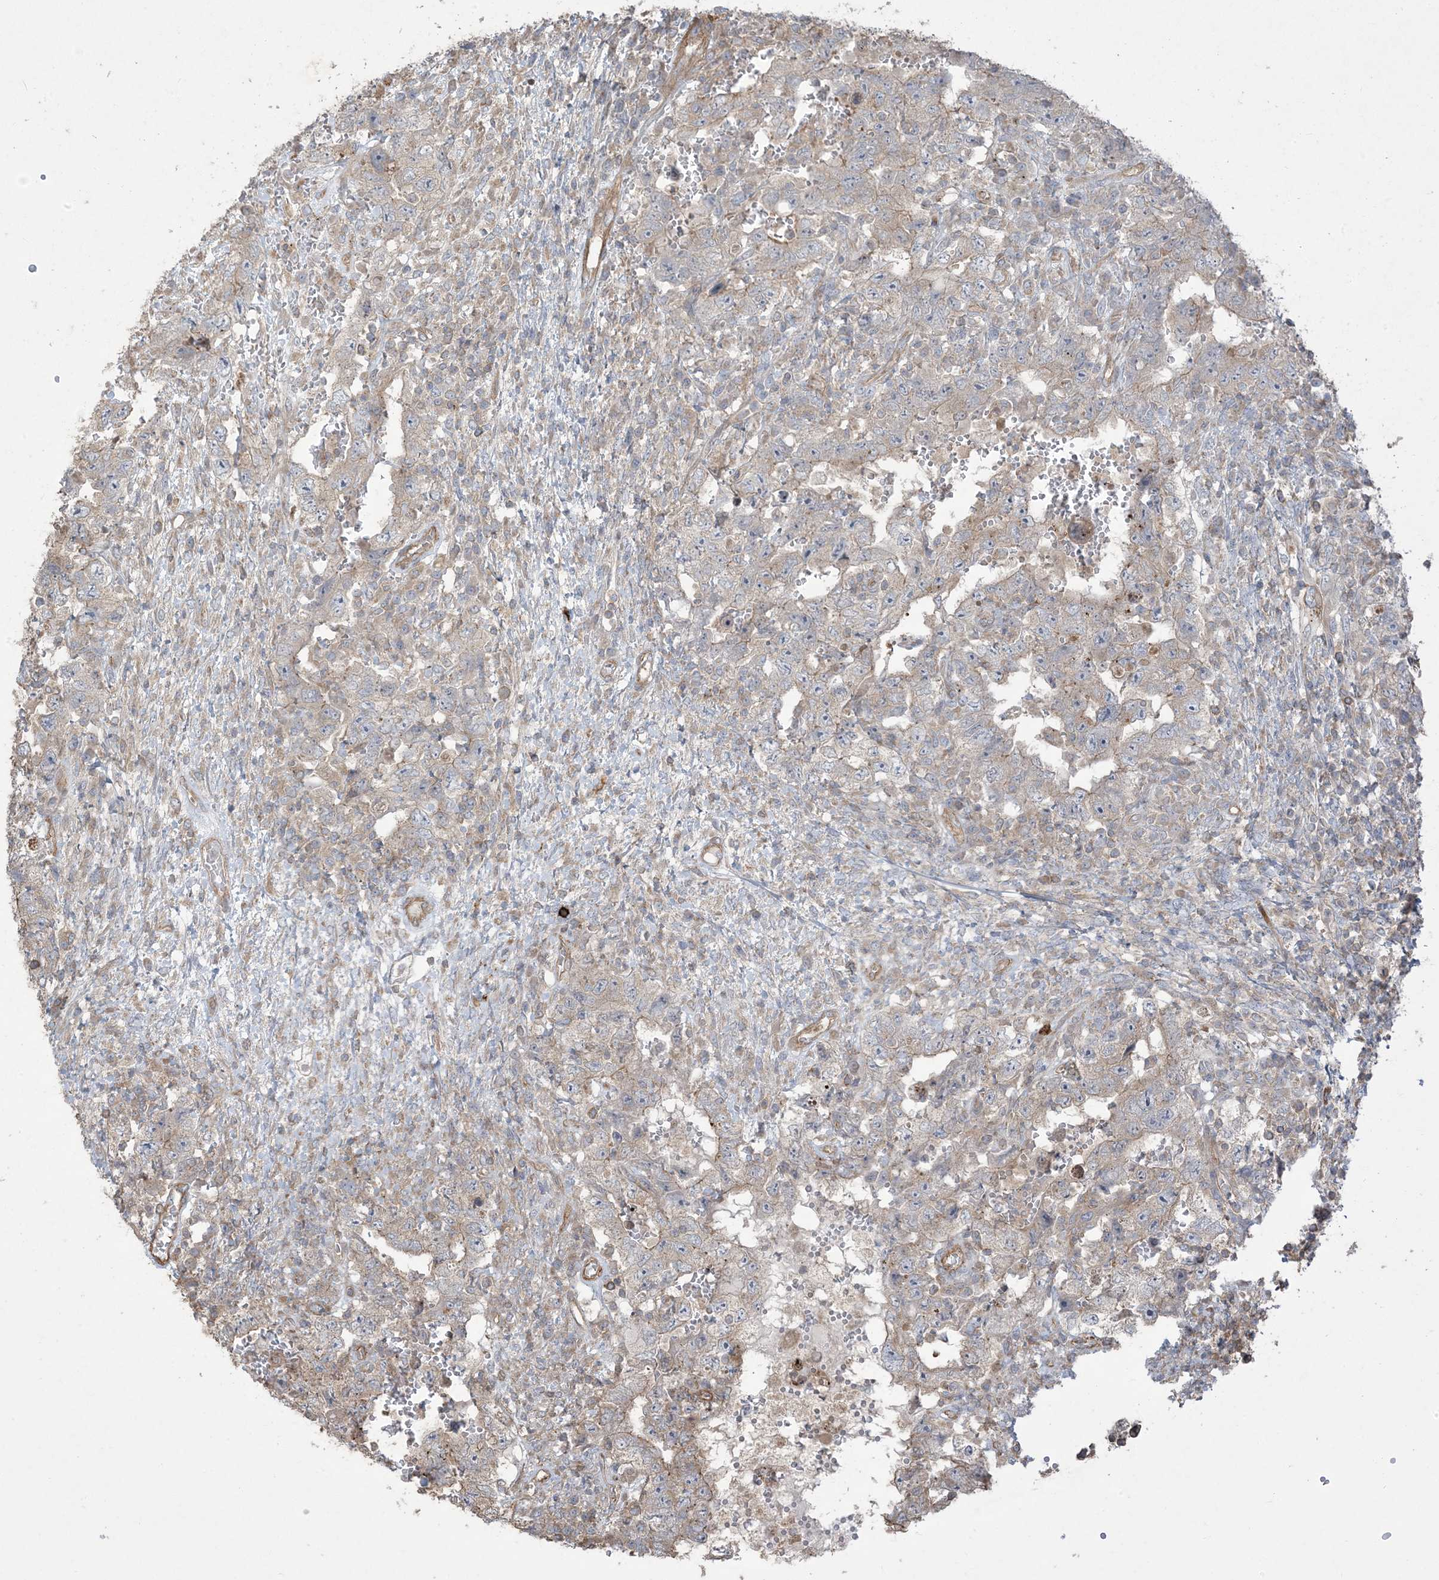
{"staining": {"intensity": "weak", "quantity": "<25%", "location": "cytoplasmic/membranous"}, "tissue": "testis cancer", "cell_type": "Tumor cells", "image_type": "cancer", "snomed": [{"axis": "morphology", "description": "Carcinoma, Embryonal, NOS"}, {"axis": "topography", "description": "Testis"}], "caption": "This photomicrograph is of testis cancer stained with immunohistochemistry to label a protein in brown with the nuclei are counter-stained blue. There is no positivity in tumor cells.", "gene": "KLHL18", "patient": {"sex": "male", "age": 26}}